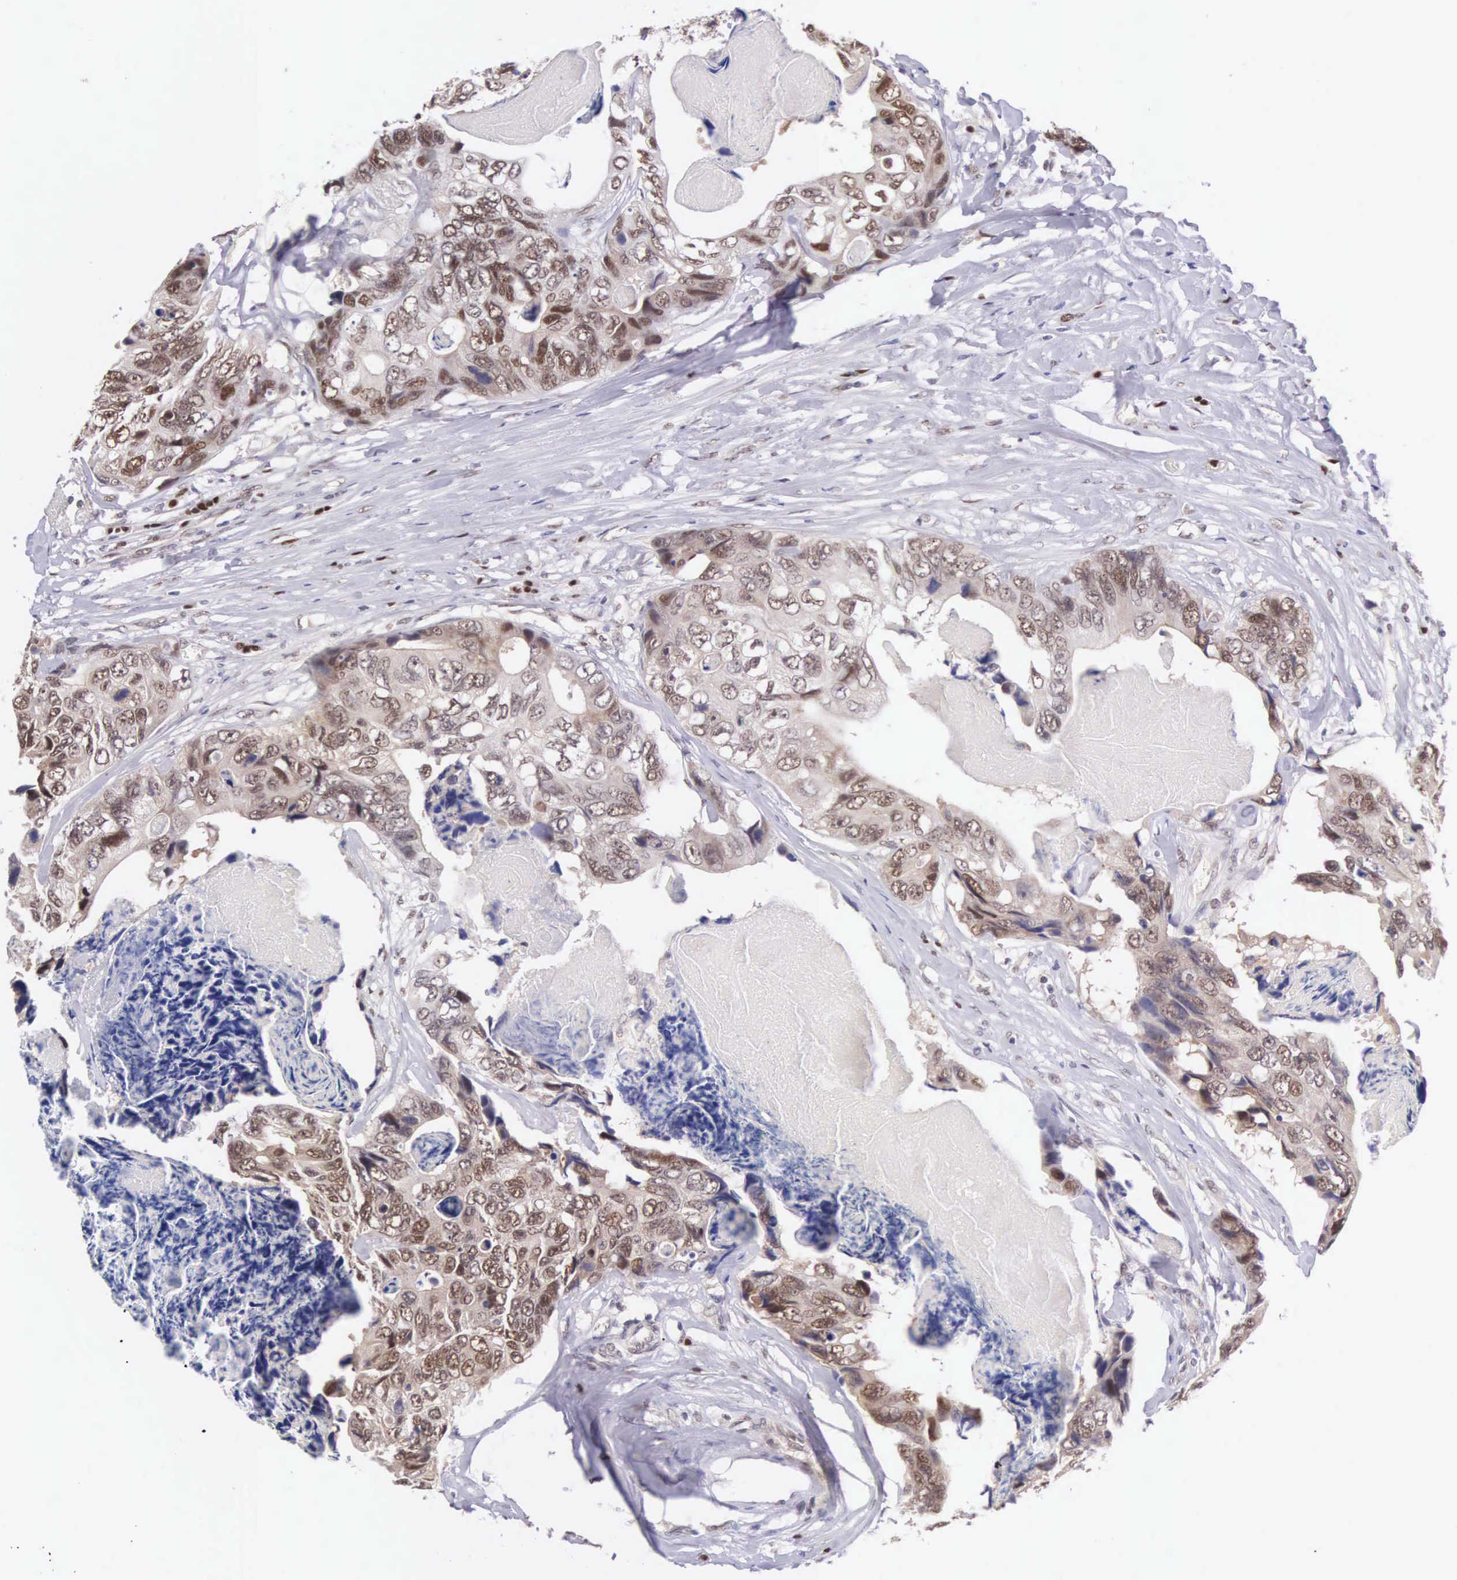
{"staining": {"intensity": "moderate", "quantity": "25%-75%", "location": "nuclear"}, "tissue": "colorectal cancer", "cell_type": "Tumor cells", "image_type": "cancer", "snomed": [{"axis": "morphology", "description": "Adenocarcinoma, NOS"}, {"axis": "topography", "description": "Colon"}], "caption": "A photomicrograph showing moderate nuclear expression in approximately 25%-75% of tumor cells in colorectal cancer, as visualized by brown immunohistochemical staining.", "gene": "CCDC117", "patient": {"sex": "female", "age": 86}}